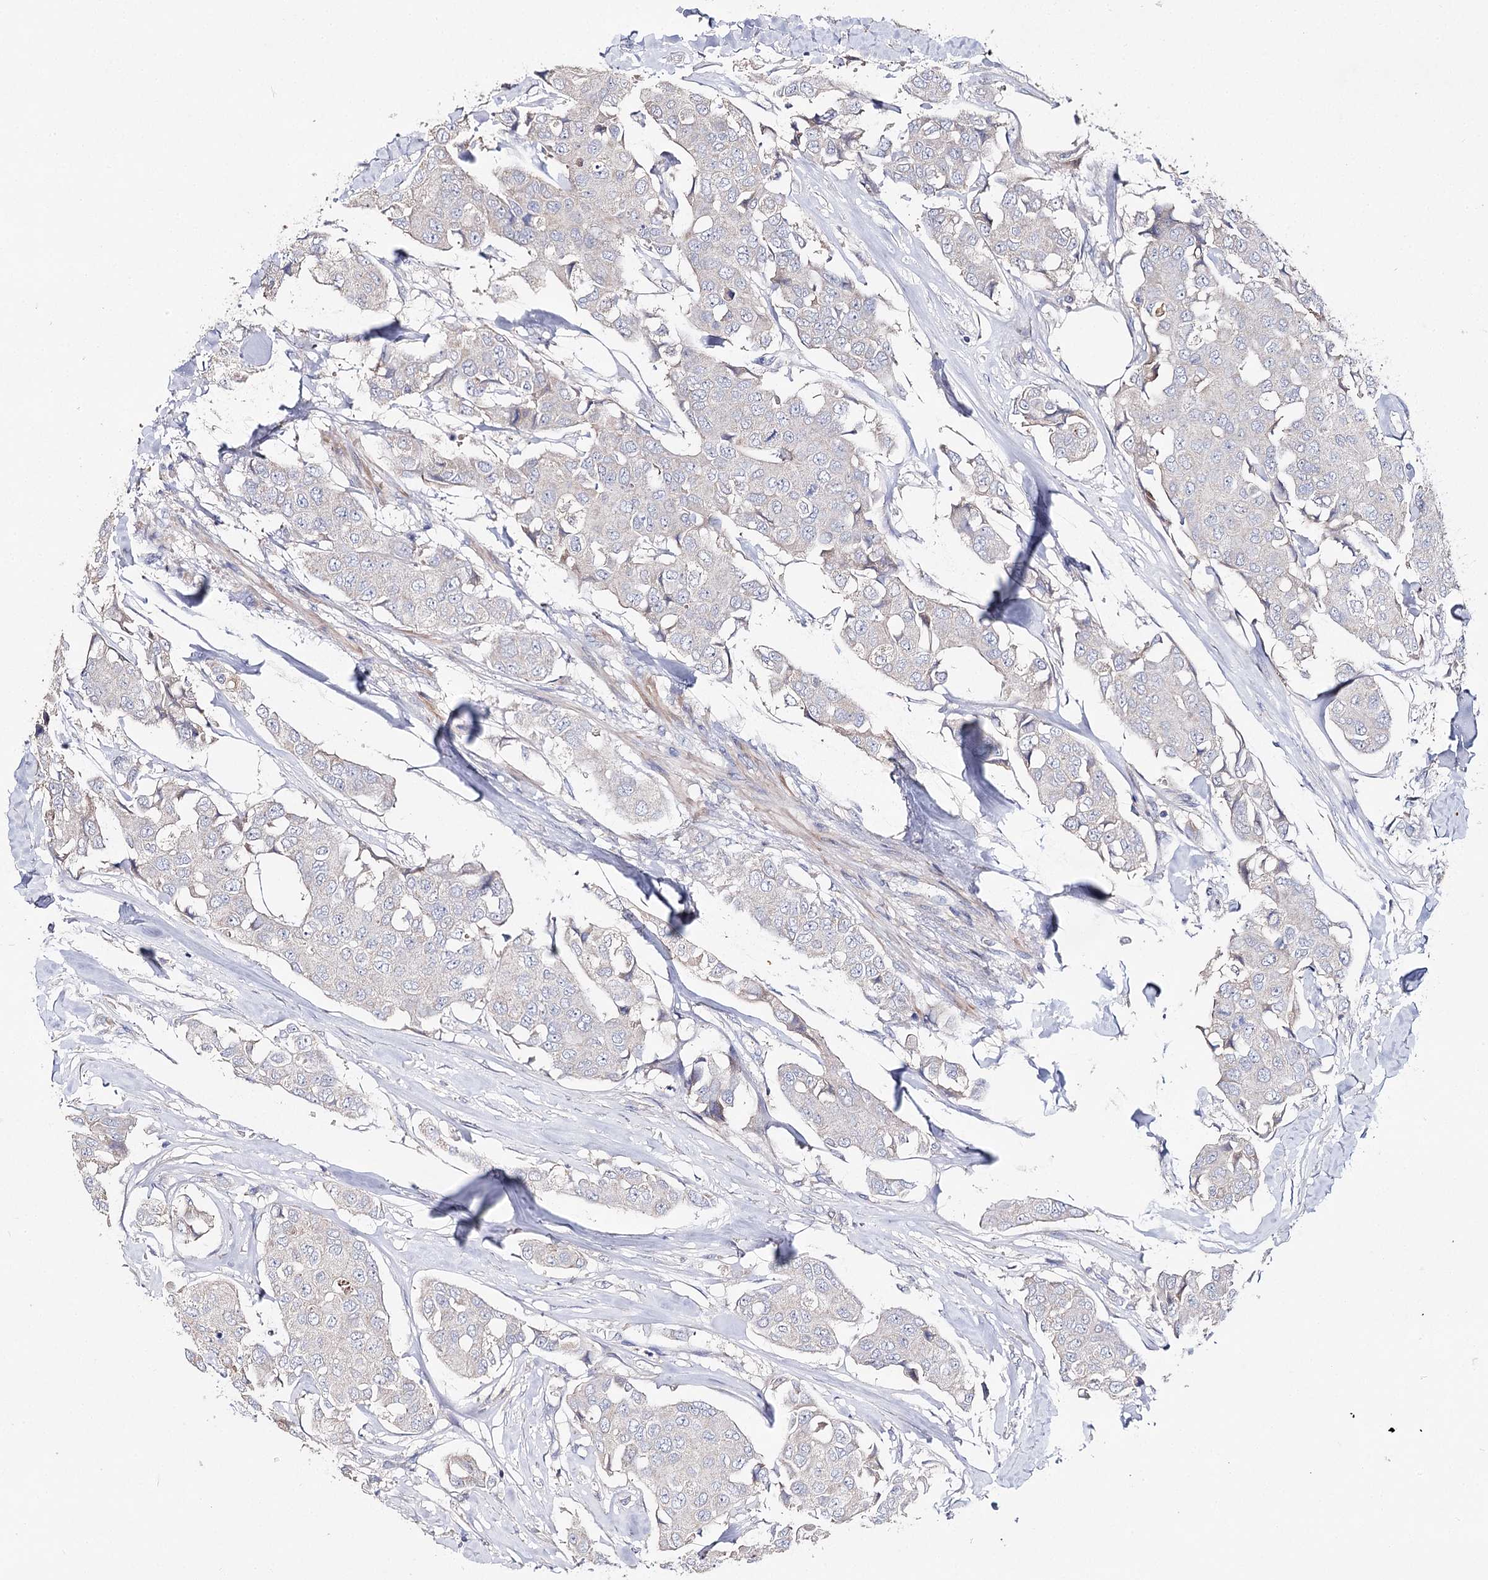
{"staining": {"intensity": "negative", "quantity": "none", "location": "none"}, "tissue": "breast cancer", "cell_type": "Tumor cells", "image_type": "cancer", "snomed": [{"axis": "morphology", "description": "Duct carcinoma"}, {"axis": "topography", "description": "Breast"}], "caption": "Tumor cells are negative for brown protein staining in breast intraductal carcinoma.", "gene": "NRAP", "patient": {"sex": "female", "age": 80}}